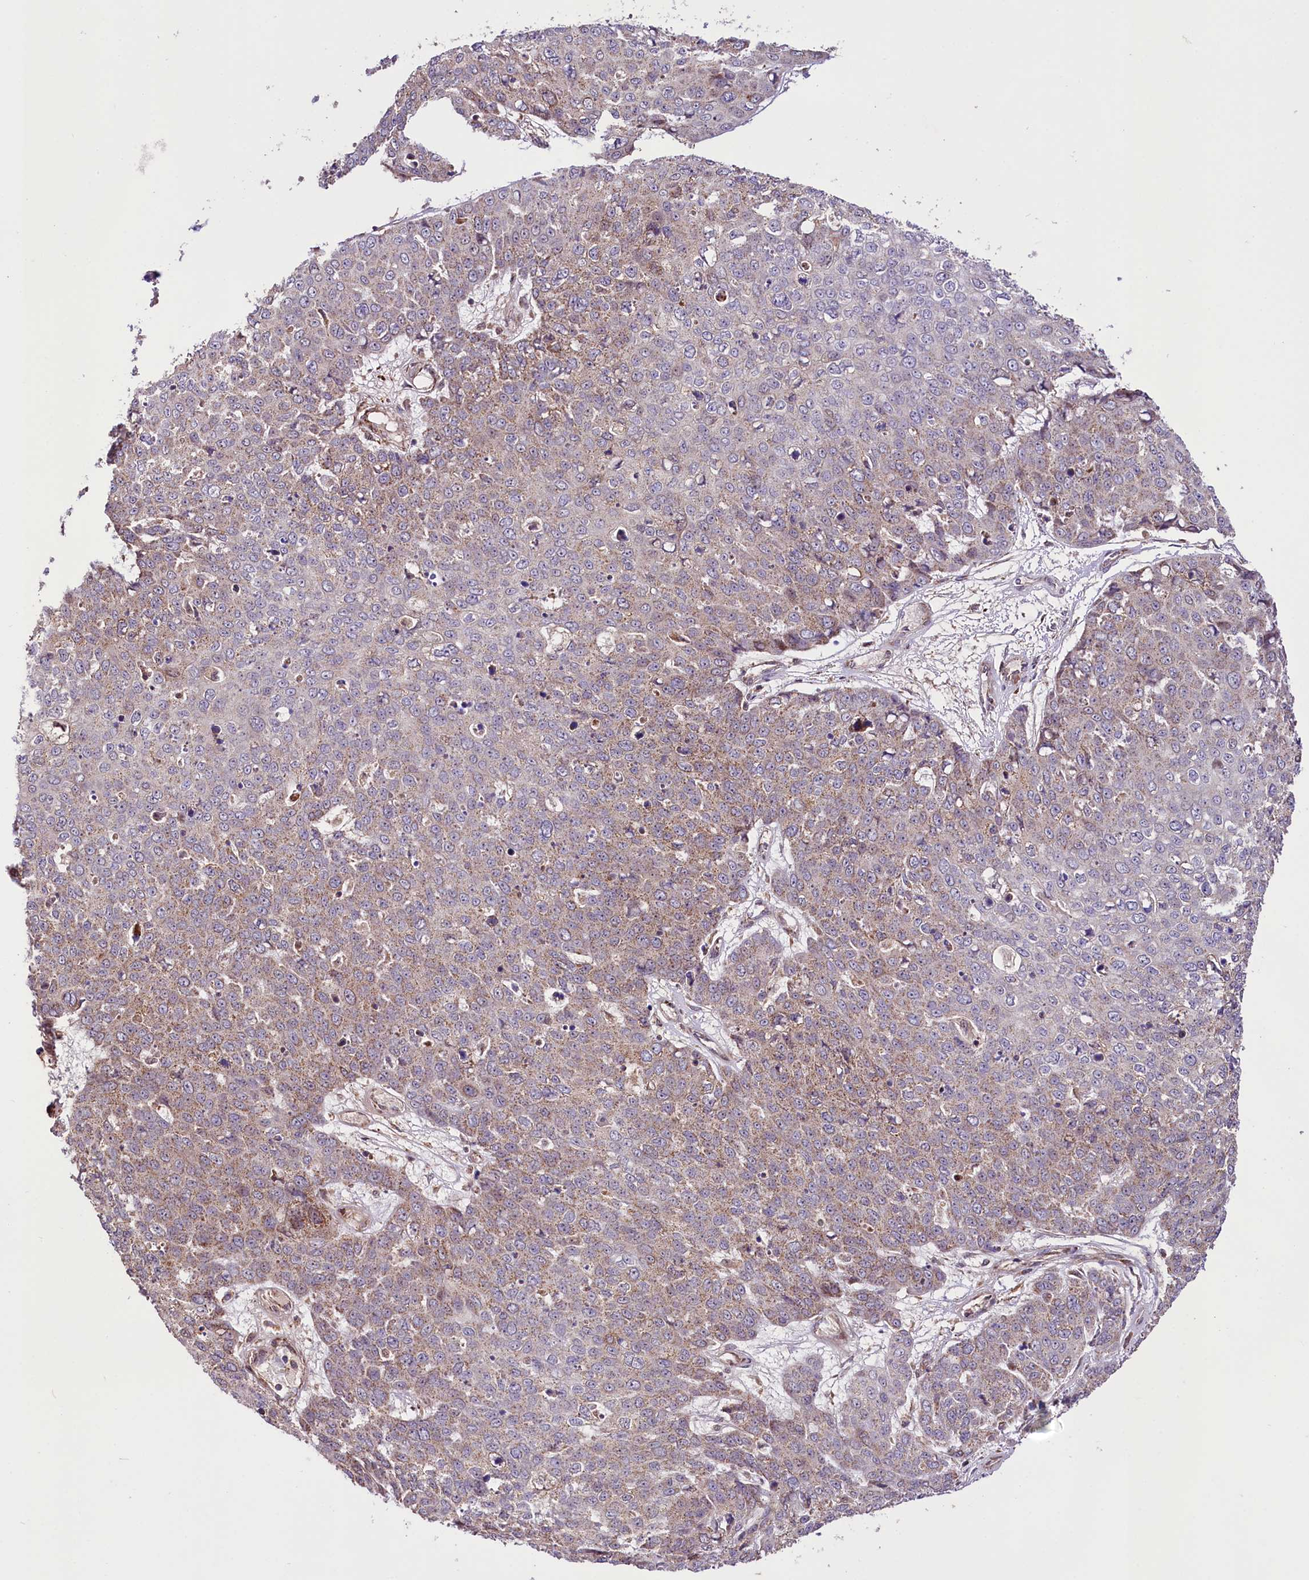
{"staining": {"intensity": "weak", "quantity": "25%-75%", "location": "cytoplasmic/membranous"}, "tissue": "skin cancer", "cell_type": "Tumor cells", "image_type": "cancer", "snomed": [{"axis": "morphology", "description": "Squamous cell carcinoma, NOS"}, {"axis": "topography", "description": "Skin"}], "caption": "A low amount of weak cytoplasmic/membranous staining is appreciated in about 25%-75% of tumor cells in skin squamous cell carcinoma tissue.", "gene": "ST7", "patient": {"sex": "male", "age": 71}}